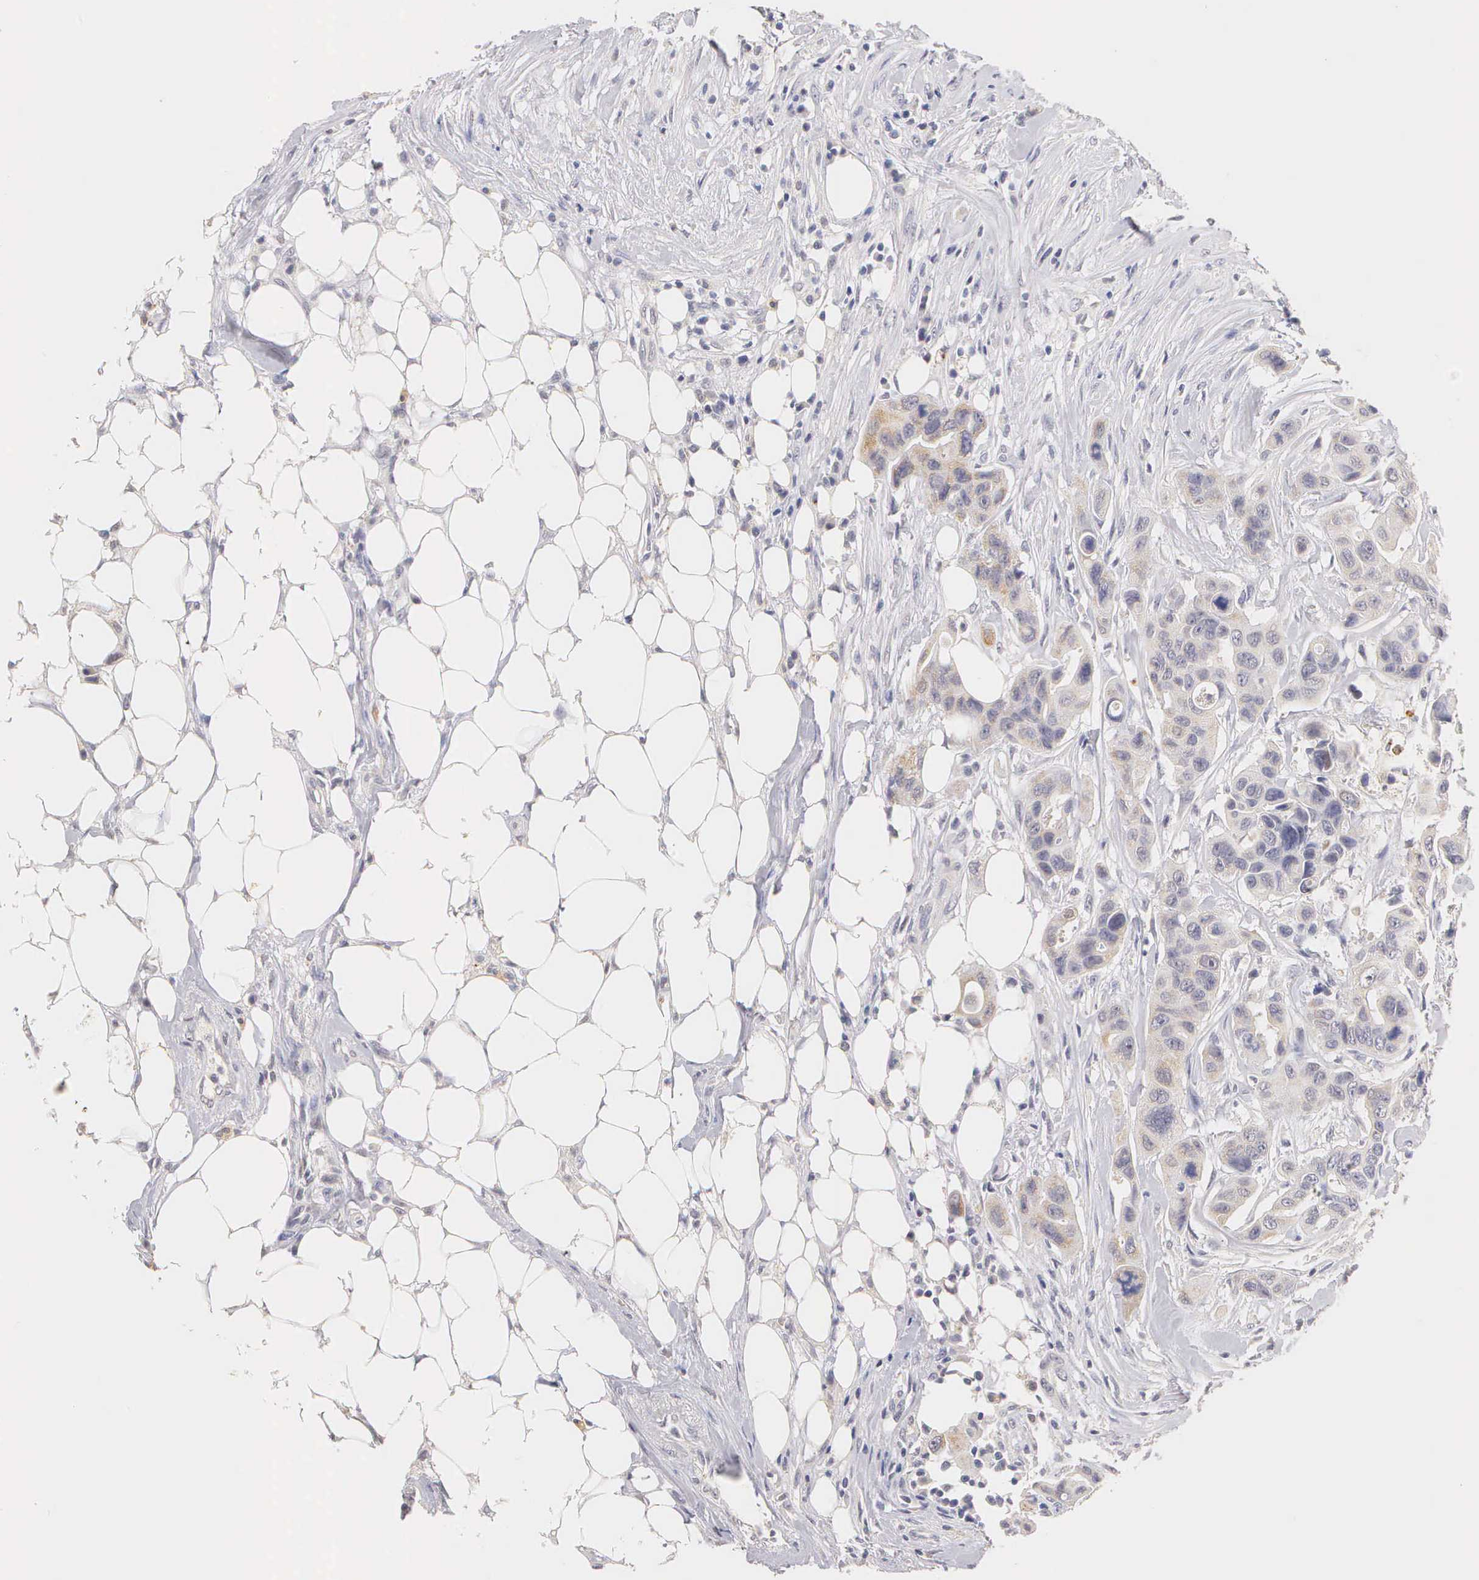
{"staining": {"intensity": "weak", "quantity": "<25%", "location": "cytoplasmic/membranous"}, "tissue": "colorectal cancer", "cell_type": "Tumor cells", "image_type": "cancer", "snomed": [{"axis": "morphology", "description": "Adenocarcinoma, NOS"}, {"axis": "topography", "description": "Colon"}], "caption": "Tumor cells show no significant protein expression in adenocarcinoma (colorectal).", "gene": "ESR1", "patient": {"sex": "female", "age": 70}}